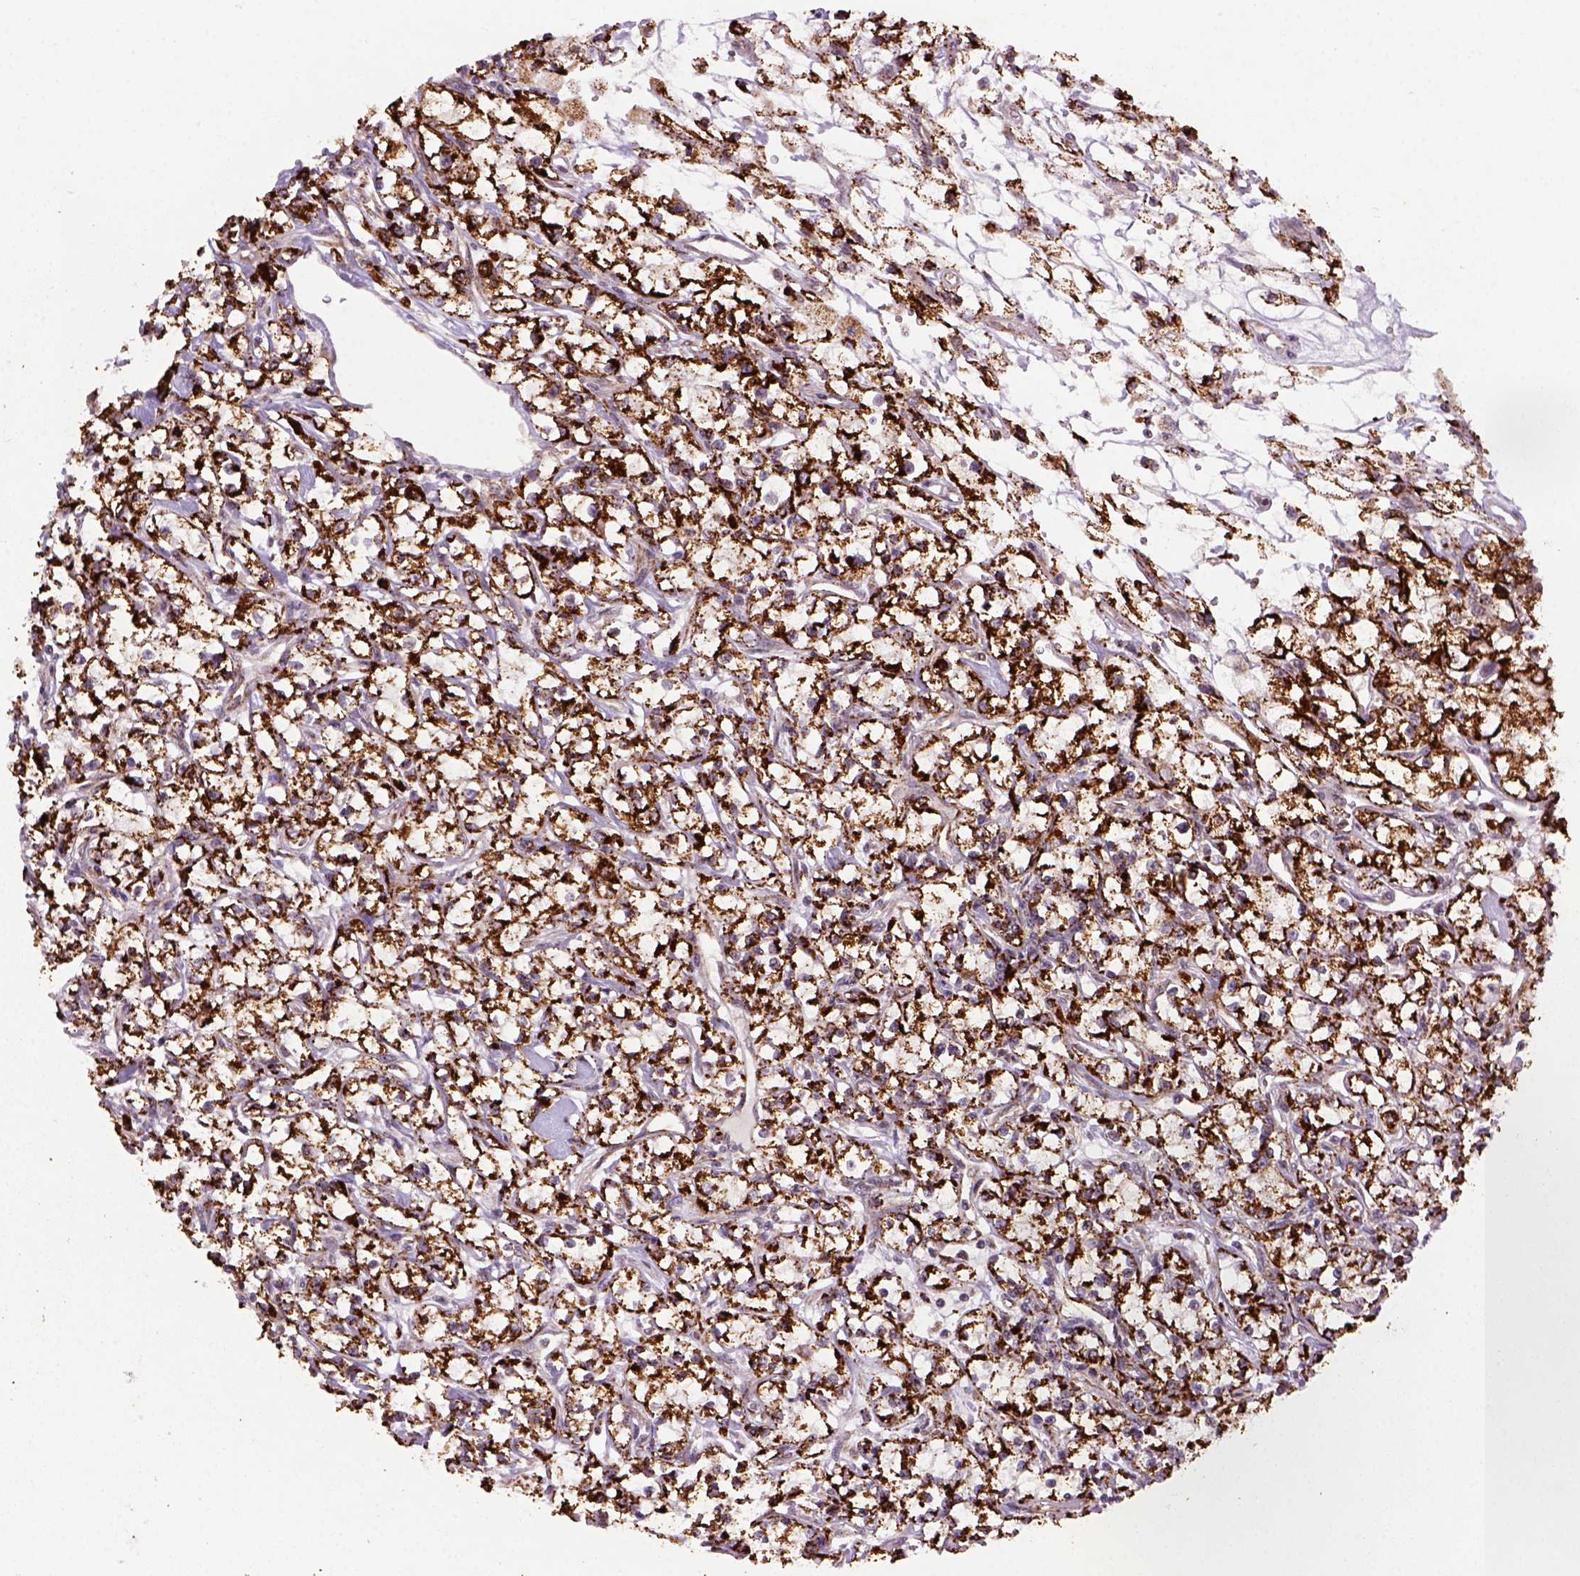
{"staining": {"intensity": "strong", "quantity": ">75%", "location": "cytoplasmic/membranous"}, "tissue": "renal cancer", "cell_type": "Tumor cells", "image_type": "cancer", "snomed": [{"axis": "morphology", "description": "Adenocarcinoma, NOS"}, {"axis": "topography", "description": "Kidney"}], "caption": "The immunohistochemical stain highlights strong cytoplasmic/membranous positivity in tumor cells of adenocarcinoma (renal) tissue.", "gene": "FZD7", "patient": {"sex": "female", "age": 59}}